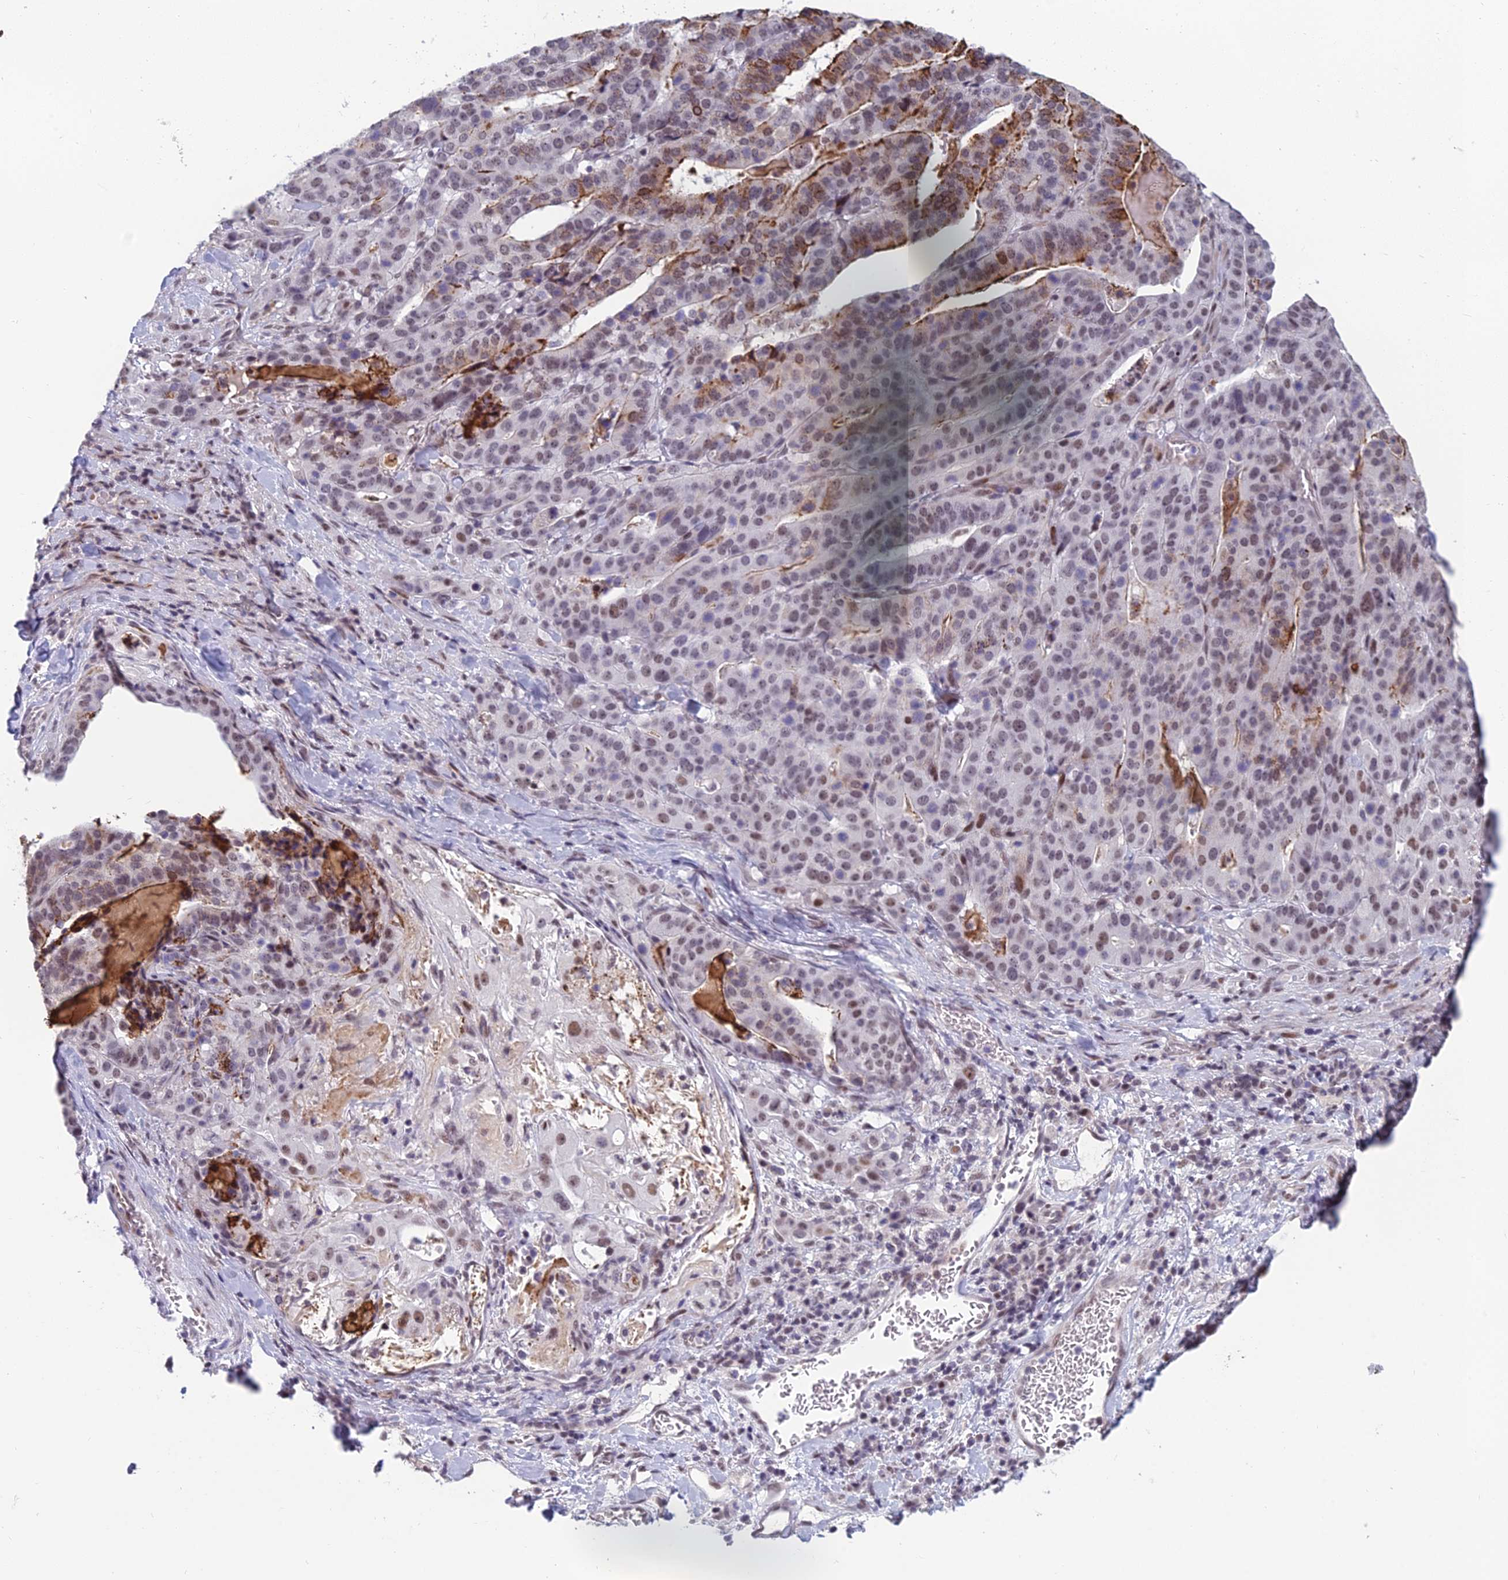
{"staining": {"intensity": "strong", "quantity": "<25%", "location": "cytoplasmic/membranous,nuclear"}, "tissue": "stomach cancer", "cell_type": "Tumor cells", "image_type": "cancer", "snomed": [{"axis": "morphology", "description": "Adenocarcinoma, NOS"}, {"axis": "topography", "description": "Stomach"}], "caption": "Immunohistochemistry (IHC) histopathology image of neoplastic tissue: human adenocarcinoma (stomach) stained using immunohistochemistry (IHC) reveals medium levels of strong protein expression localized specifically in the cytoplasmic/membranous and nuclear of tumor cells, appearing as a cytoplasmic/membranous and nuclear brown color.", "gene": "RGS17", "patient": {"sex": "male", "age": 48}}